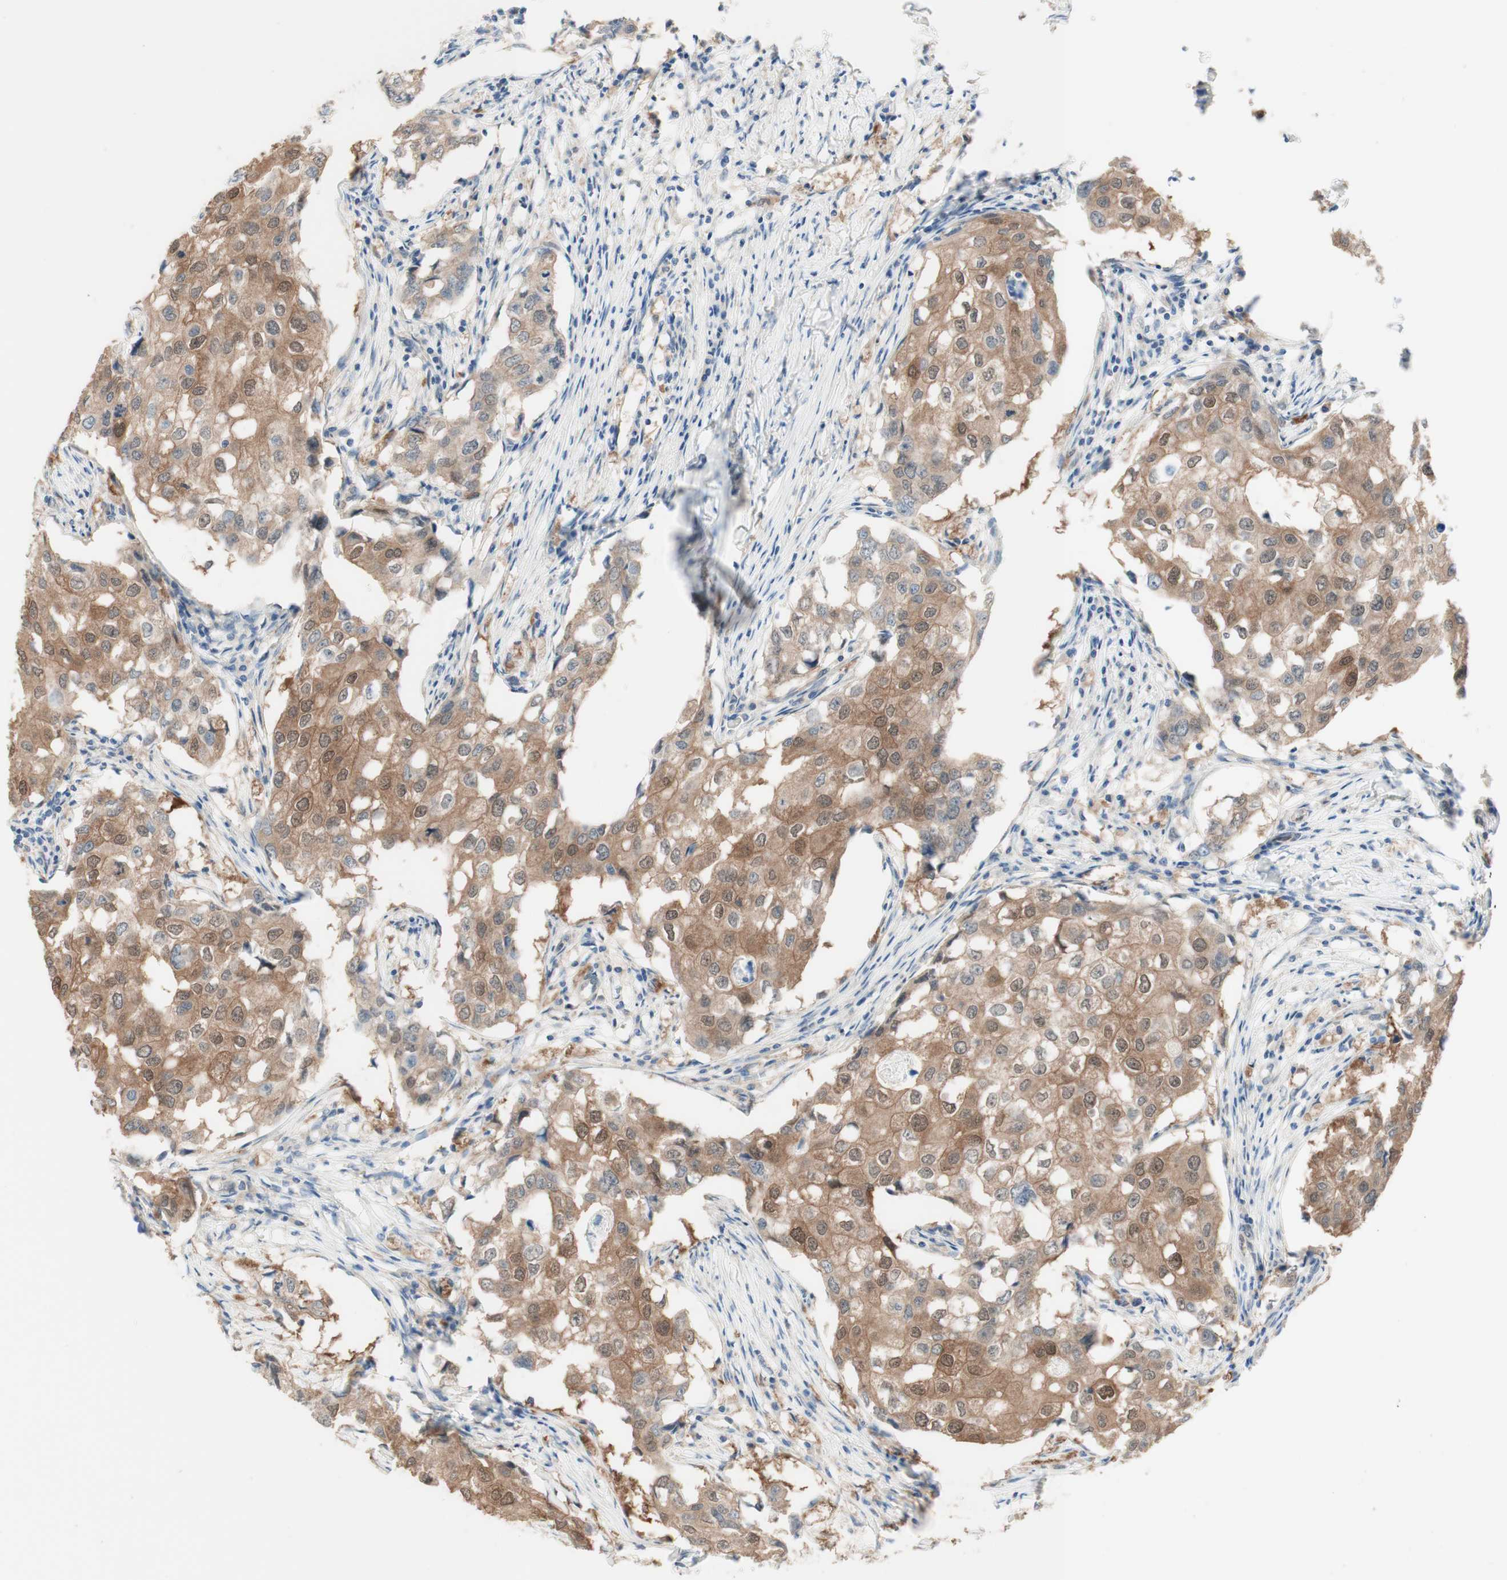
{"staining": {"intensity": "moderate", "quantity": ">75%", "location": "cytoplasmic/membranous"}, "tissue": "breast cancer", "cell_type": "Tumor cells", "image_type": "cancer", "snomed": [{"axis": "morphology", "description": "Duct carcinoma"}, {"axis": "topography", "description": "Breast"}], "caption": "Protein expression analysis of human breast intraductal carcinoma reveals moderate cytoplasmic/membranous staining in about >75% of tumor cells.", "gene": "COMT", "patient": {"sex": "female", "age": 27}}